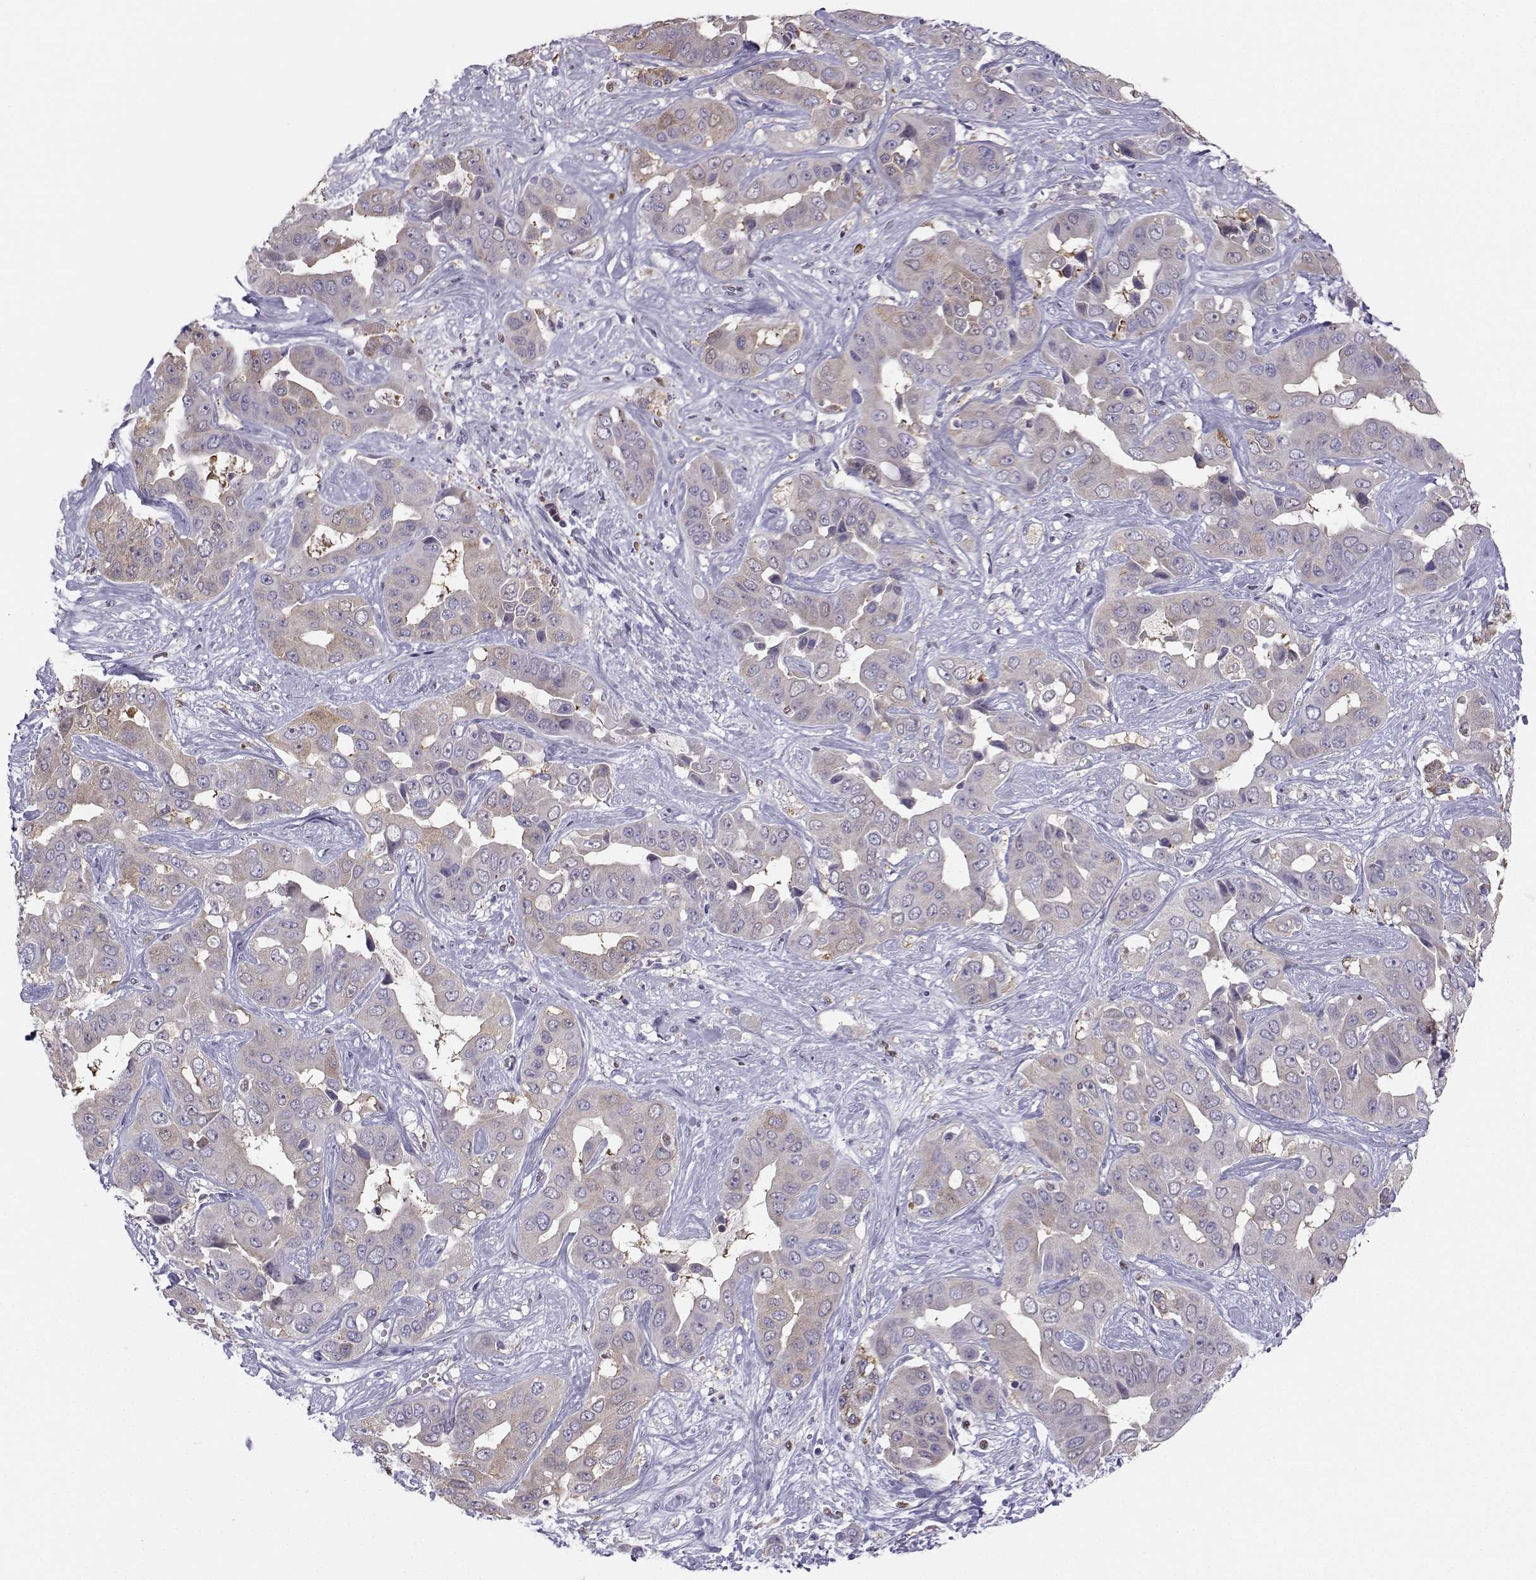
{"staining": {"intensity": "moderate", "quantity": "<25%", "location": "cytoplasmic/membranous"}, "tissue": "liver cancer", "cell_type": "Tumor cells", "image_type": "cancer", "snomed": [{"axis": "morphology", "description": "Cholangiocarcinoma"}, {"axis": "topography", "description": "Liver"}], "caption": "Liver cancer tissue reveals moderate cytoplasmic/membranous positivity in about <25% of tumor cells", "gene": "DCLK3", "patient": {"sex": "female", "age": 52}}